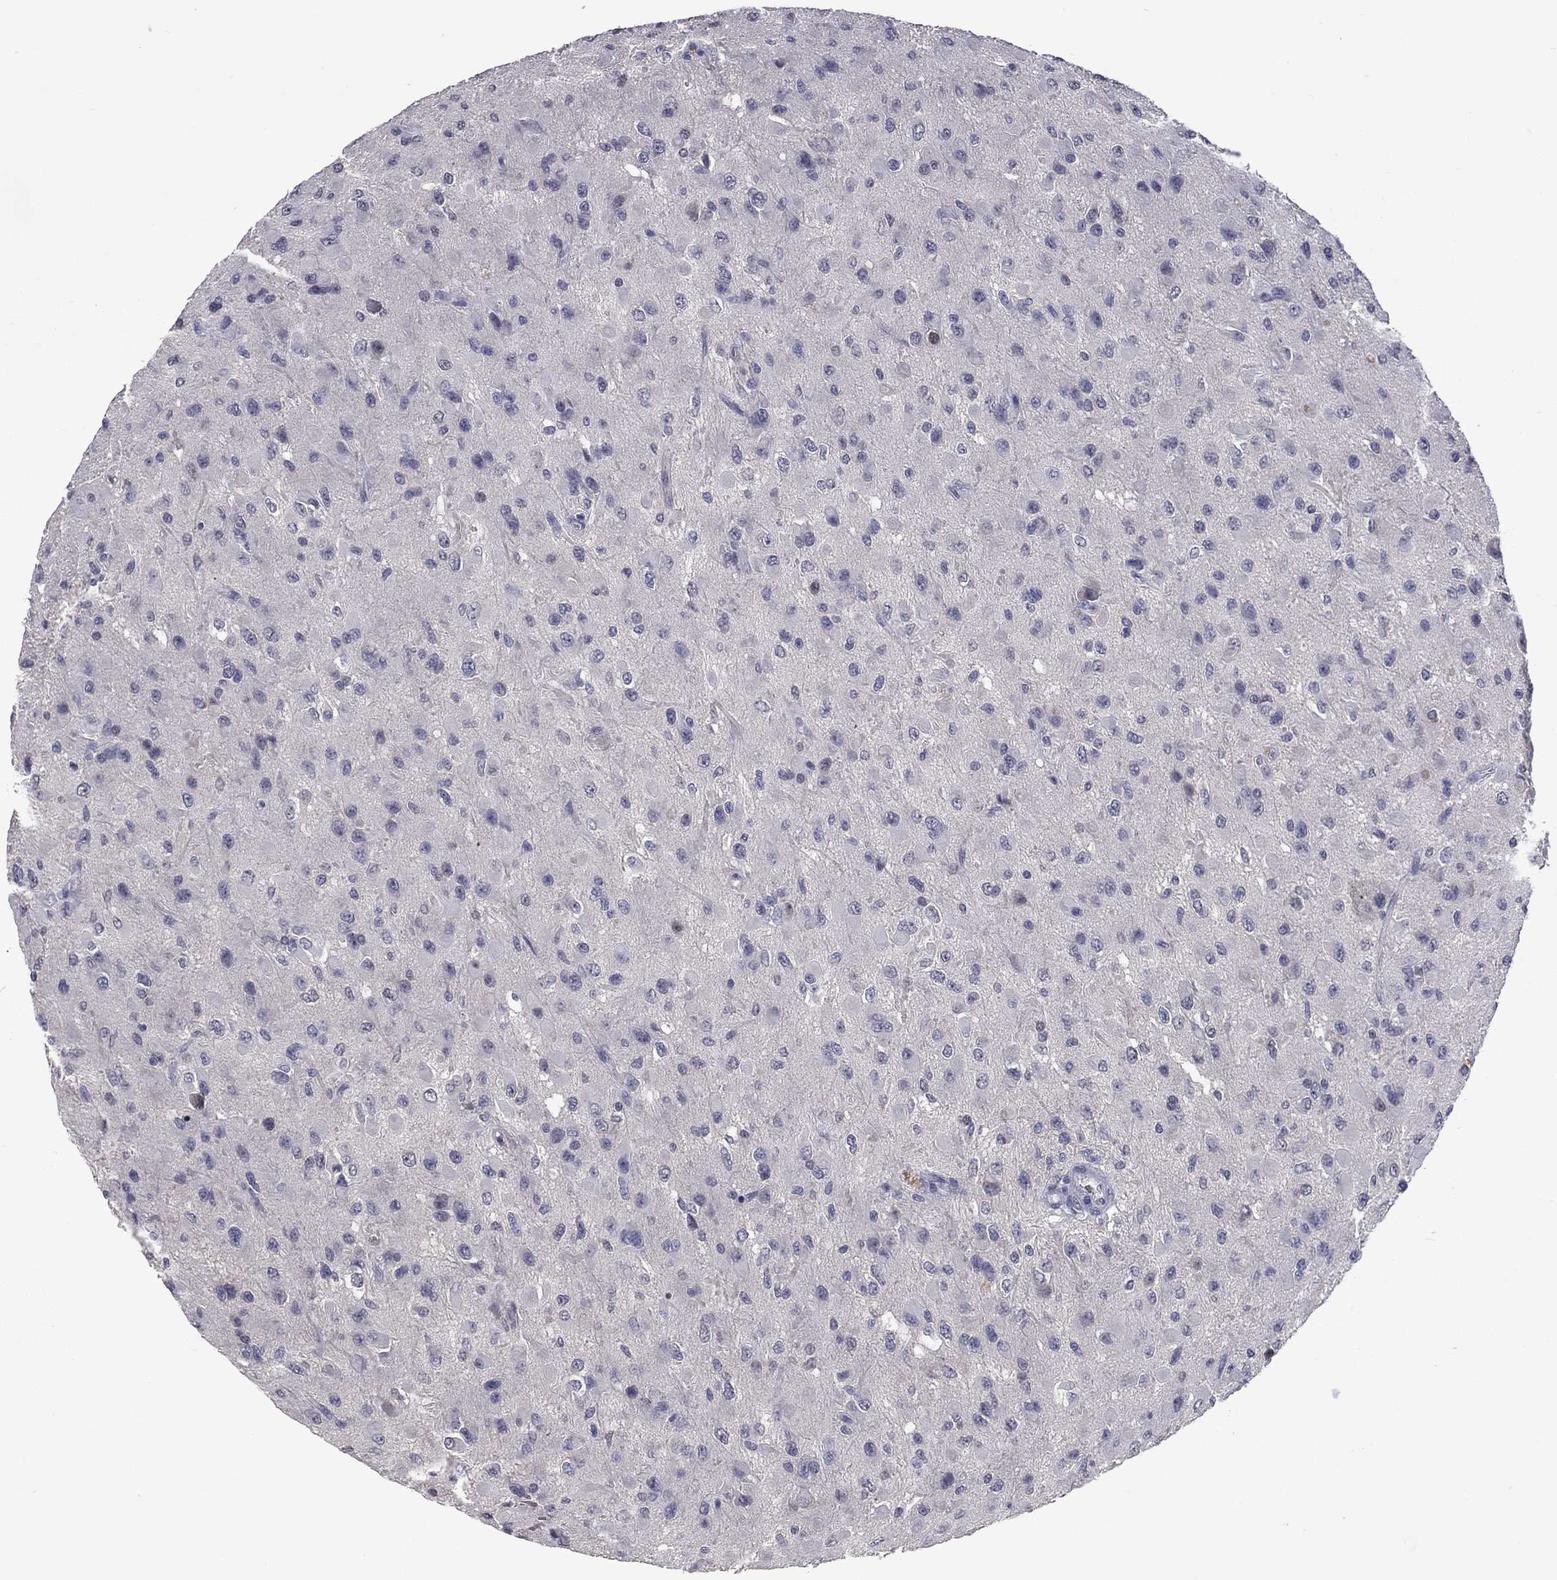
{"staining": {"intensity": "negative", "quantity": "none", "location": "none"}, "tissue": "glioma", "cell_type": "Tumor cells", "image_type": "cancer", "snomed": [{"axis": "morphology", "description": "Glioma, malignant, High grade"}, {"axis": "topography", "description": "Cerebral cortex"}], "caption": "This is an immunohistochemistry image of human glioma. There is no expression in tumor cells.", "gene": "DSG4", "patient": {"sex": "male", "age": 35}}